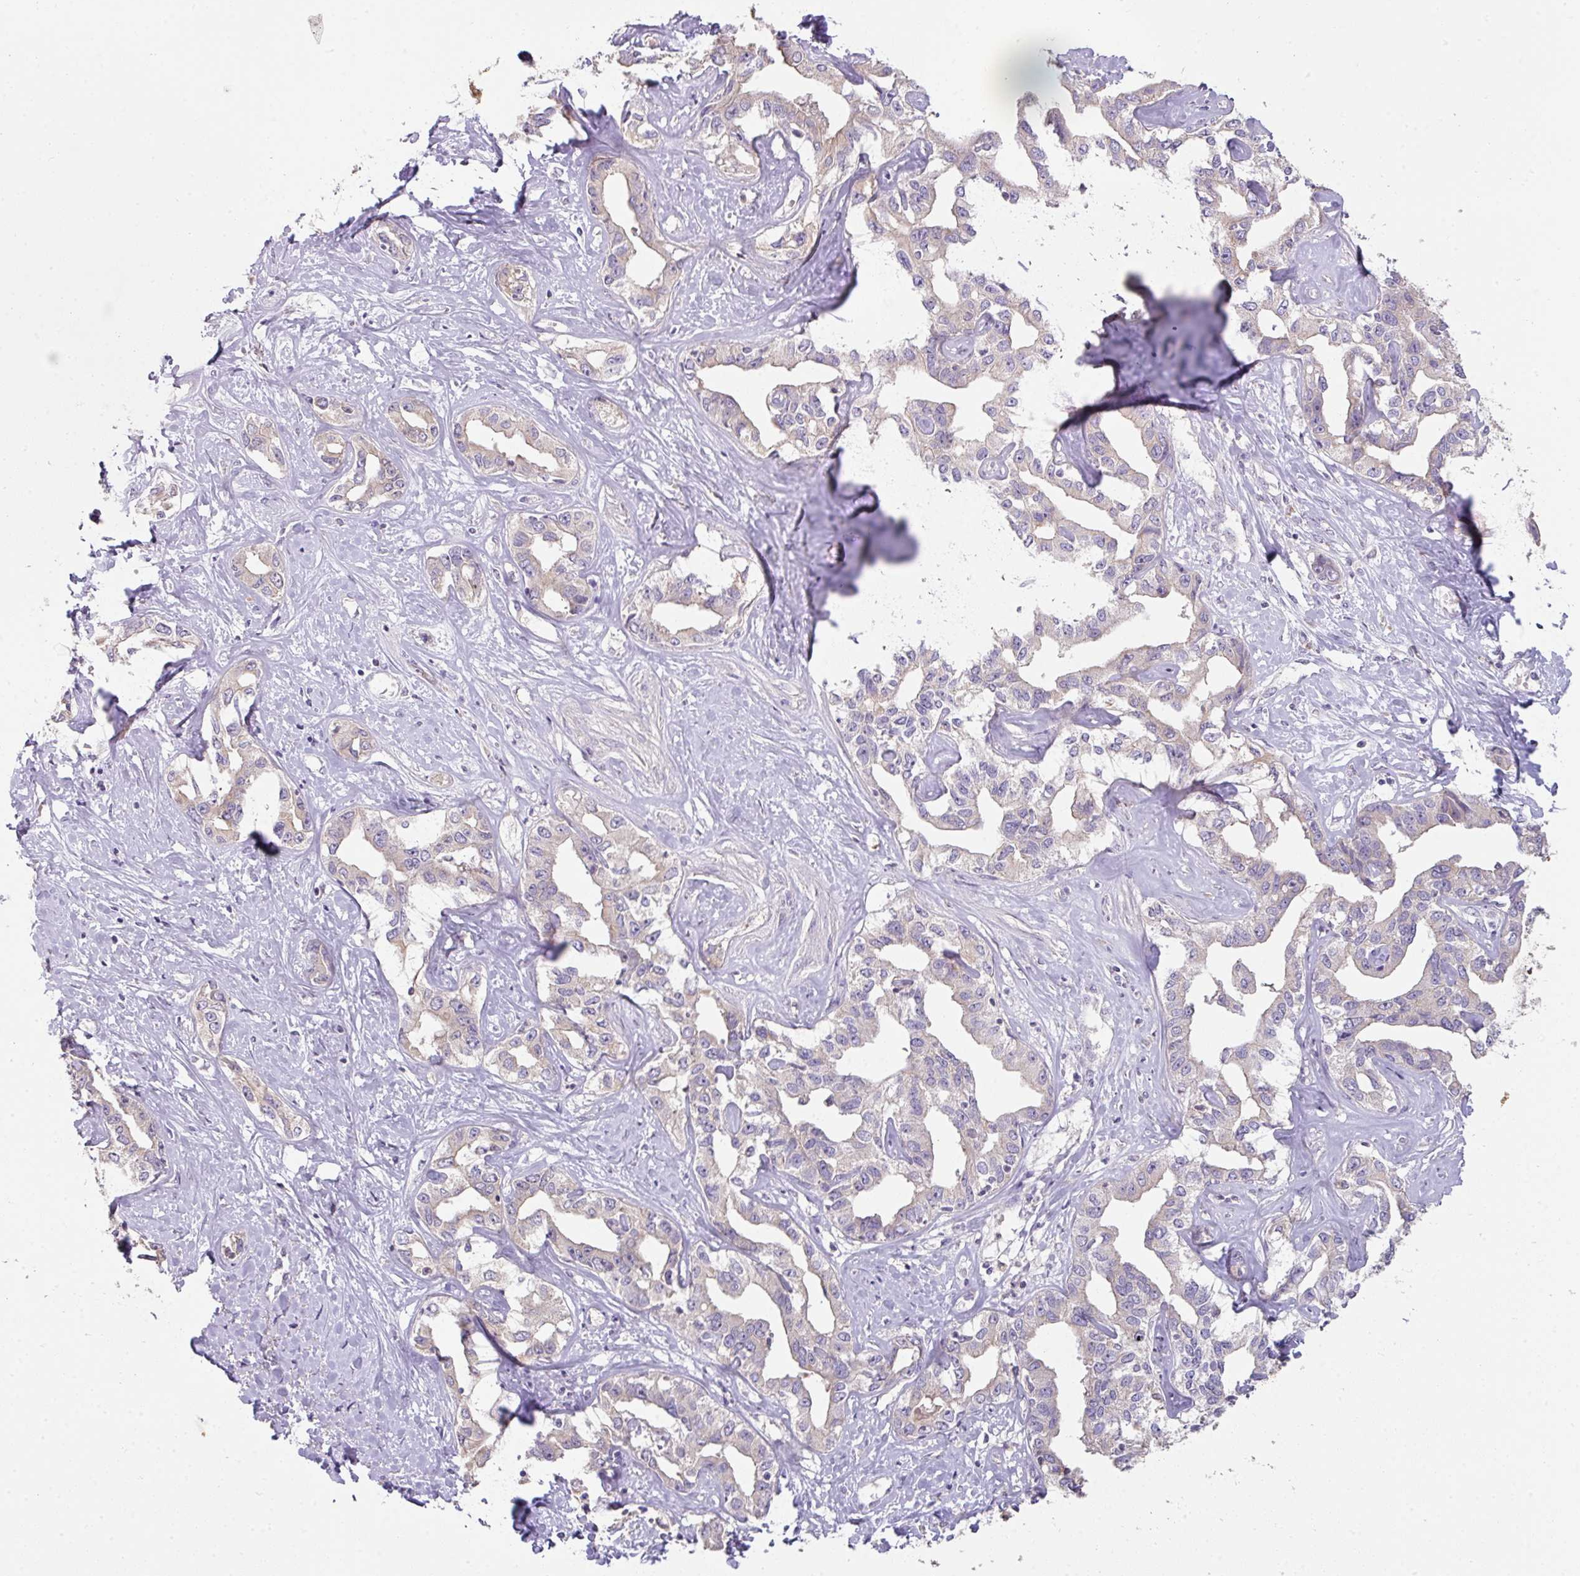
{"staining": {"intensity": "weak", "quantity": "<25%", "location": "cytoplasmic/membranous"}, "tissue": "liver cancer", "cell_type": "Tumor cells", "image_type": "cancer", "snomed": [{"axis": "morphology", "description": "Cholangiocarcinoma"}, {"axis": "topography", "description": "Liver"}], "caption": "DAB (3,3'-diaminobenzidine) immunohistochemical staining of liver cancer (cholangiocarcinoma) shows no significant positivity in tumor cells.", "gene": "ZNF266", "patient": {"sex": "male", "age": 59}}